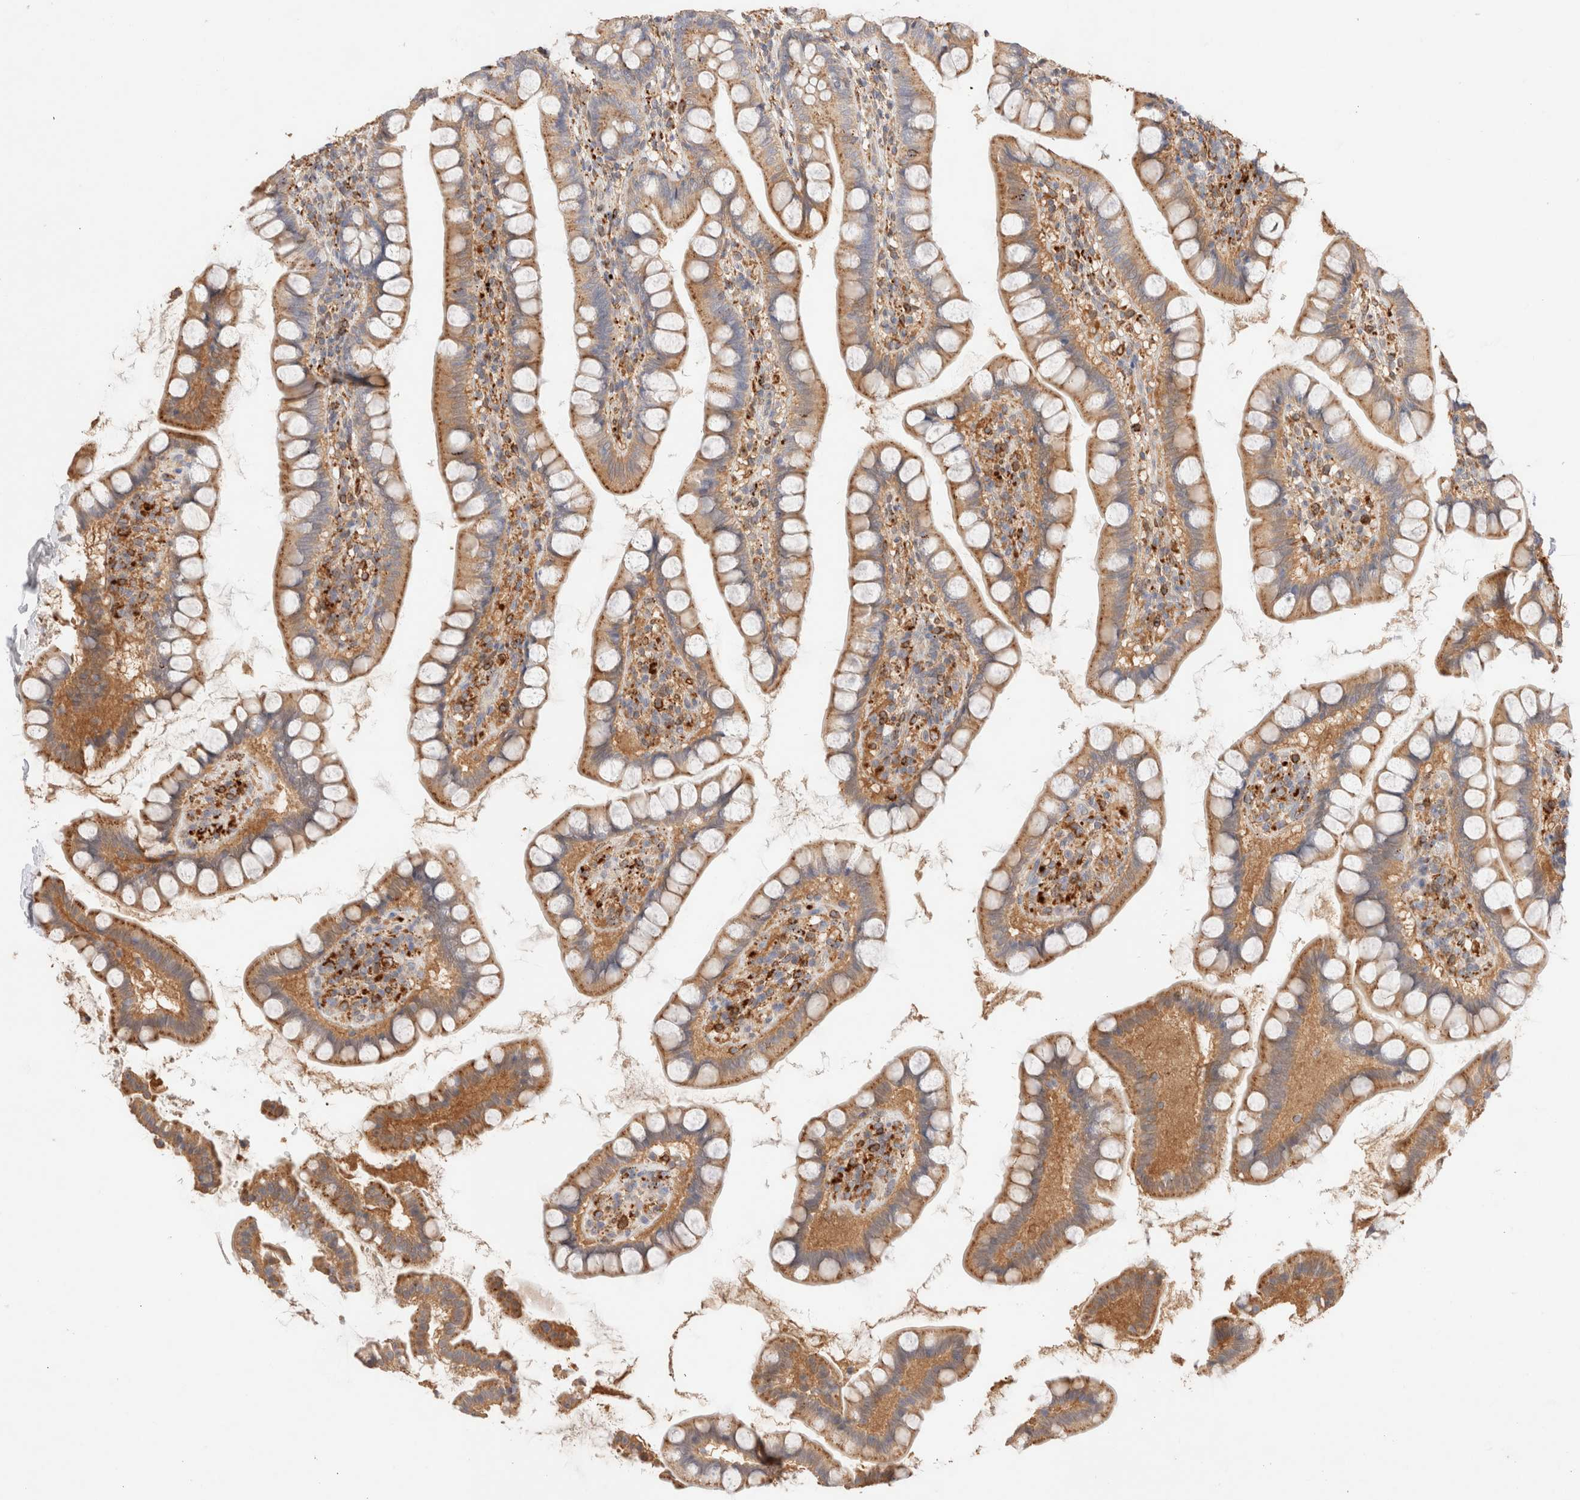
{"staining": {"intensity": "moderate", "quantity": ">75%", "location": "cytoplasmic/membranous"}, "tissue": "small intestine", "cell_type": "Glandular cells", "image_type": "normal", "snomed": [{"axis": "morphology", "description": "Normal tissue, NOS"}, {"axis": "topography", "description": "Small intestine"}], "caption": "A high-resolution photomicrograph shows immunohistochemistry (IHC) staining of unremarkable small intestine, which displays moderate cytoplasmic/membranous expression in about >75% of glandular cells. The staining was performed using DAB (3,3'-diaminobenzidine) to visualize the protein expression in brown, while the nuclei were stained in blue with hematoxylin (Magnification: 20x).", "gene": "RABEPK", "patient": {"sex": "female", "age": 84}}